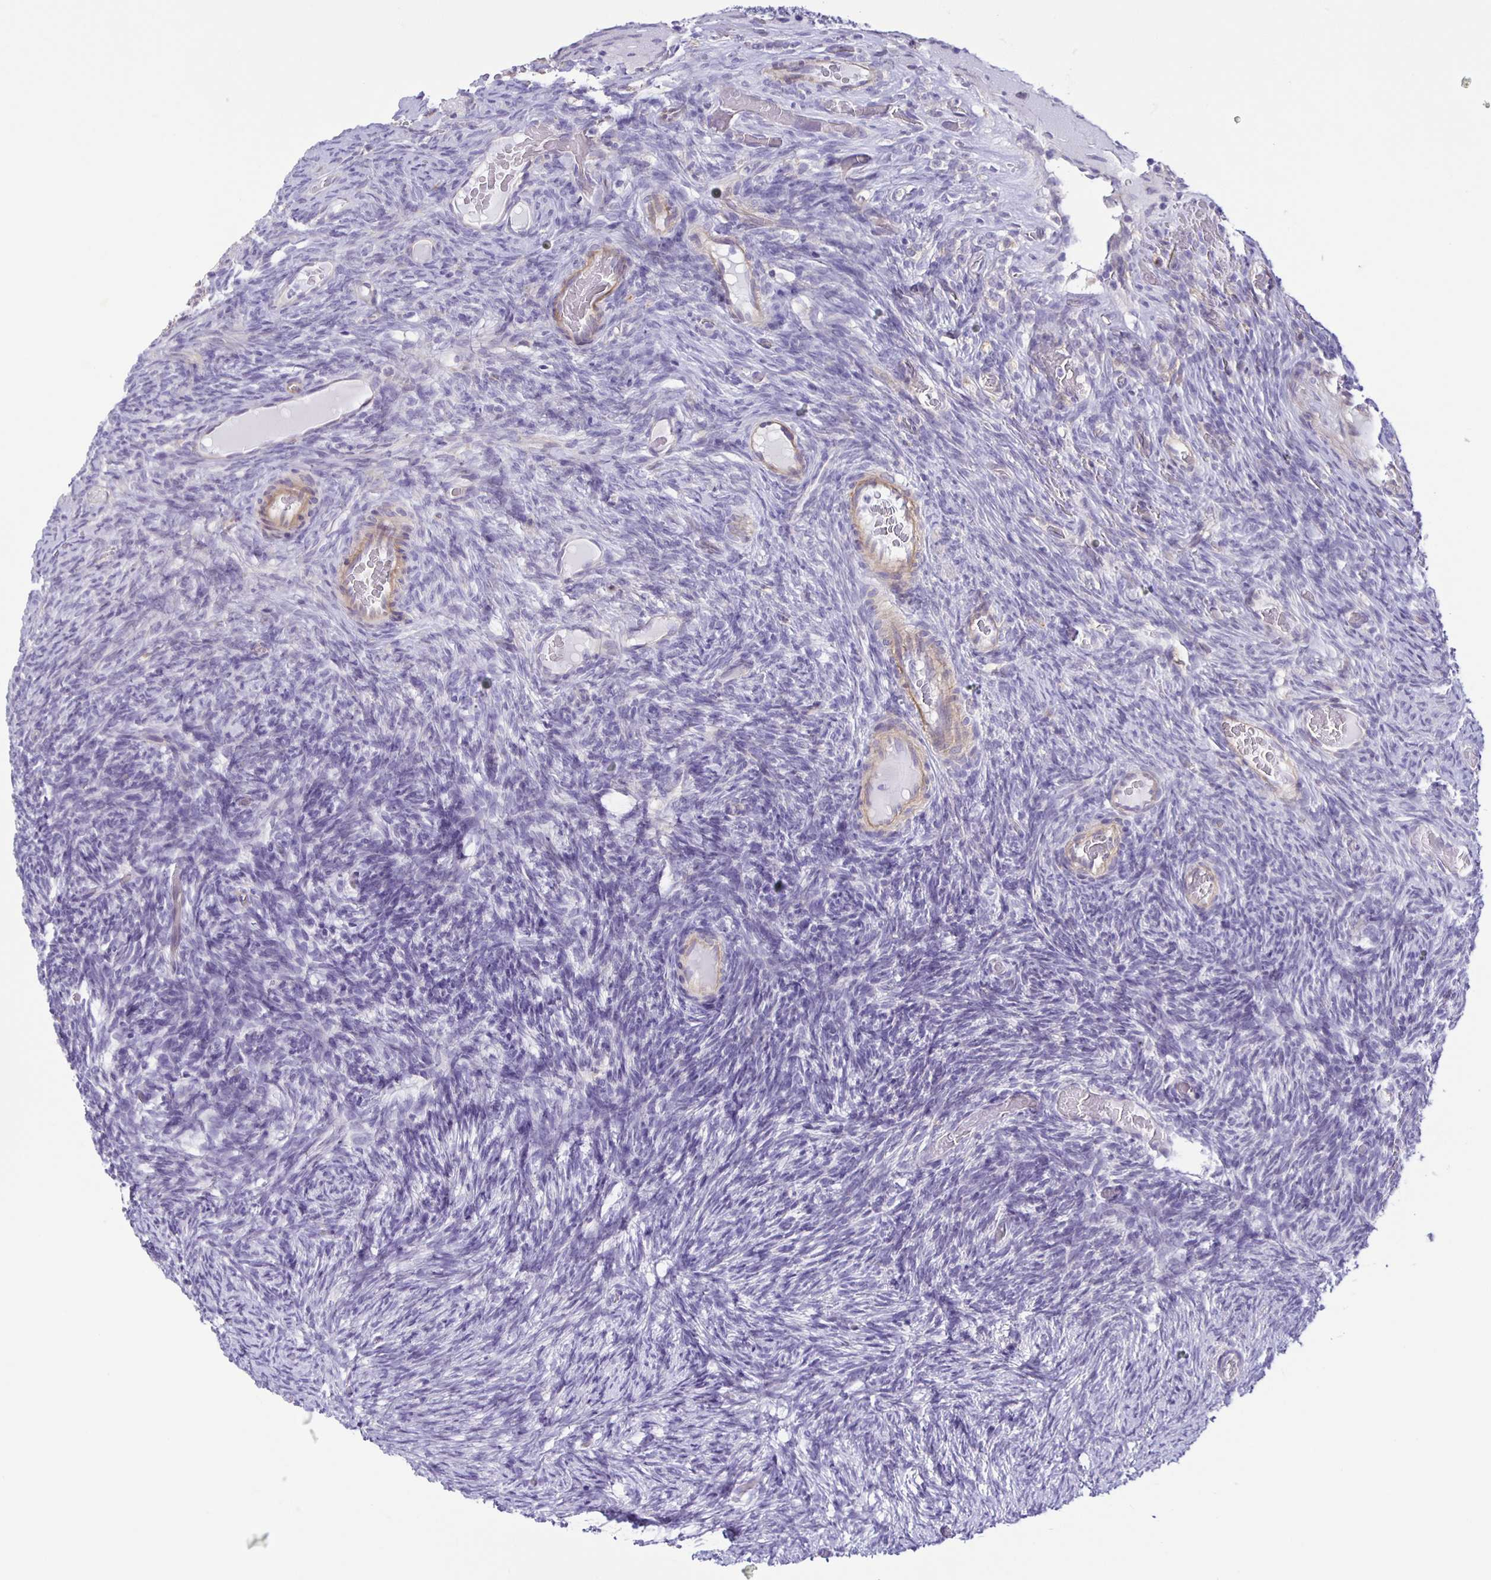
{"staining": {"intensity": "negative", "quantity": "none", "location": "none"}, "tissue": "ovary", "cell_type": "Follicle cells", "image_type": "normal", "snomed": [{"axis": "morphology", "description": "Normal tissue, NOS"}, {"axis": "topography", "description": "Ovary"}], "caption": "Immunohistochemical staining of benign ovary exhibits no significant expression in follicle cells. Brightfield microscopy of immunohistochemistry stained with DAB (3,3'-diaminobenzidine) (brown) and hematoxylin (blue), captured at high magnification.", "gene": "BOLL", "patient": {"sex": "female", "age": 34}}